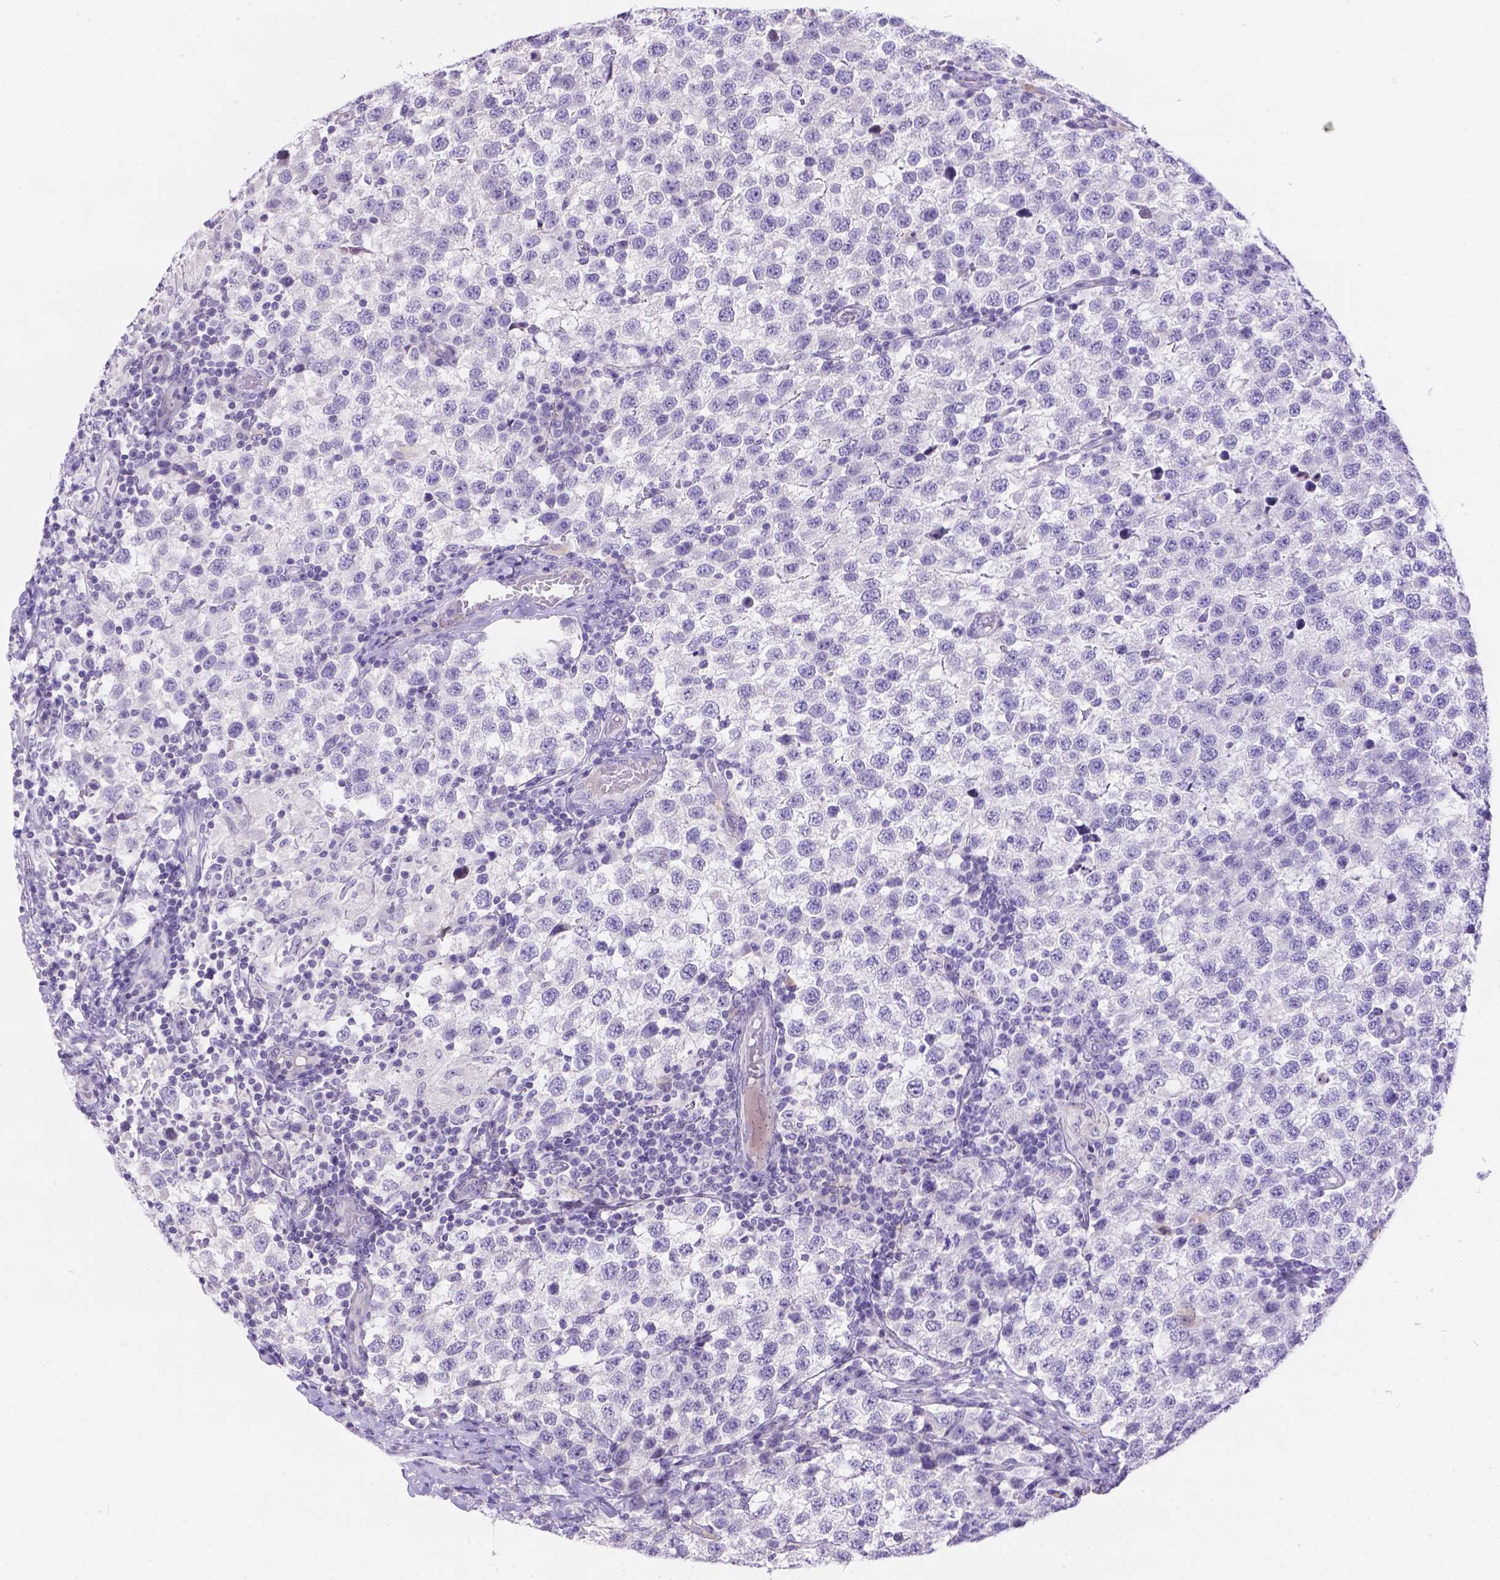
{"staining": {"intensity": "moderate", "quantity": "<25%", "location": "cytoplasmic/membranous"}, "tissue": "testis cancer", "cell_type": "Tumor cells", "image_type": "cancer", "snomed": [{"axis": "morphology", "description": "Seminoma, NOS"}, {"axis": "topography", "description": "Testis"}], "caption": "The immunohistochemical stain highlights moderate cytoplasmic/membranous staining in tumor cells of seminoma (testis) tissue.", "gene": "DMWD", "patient": {"sex": "male", "age": 34}}